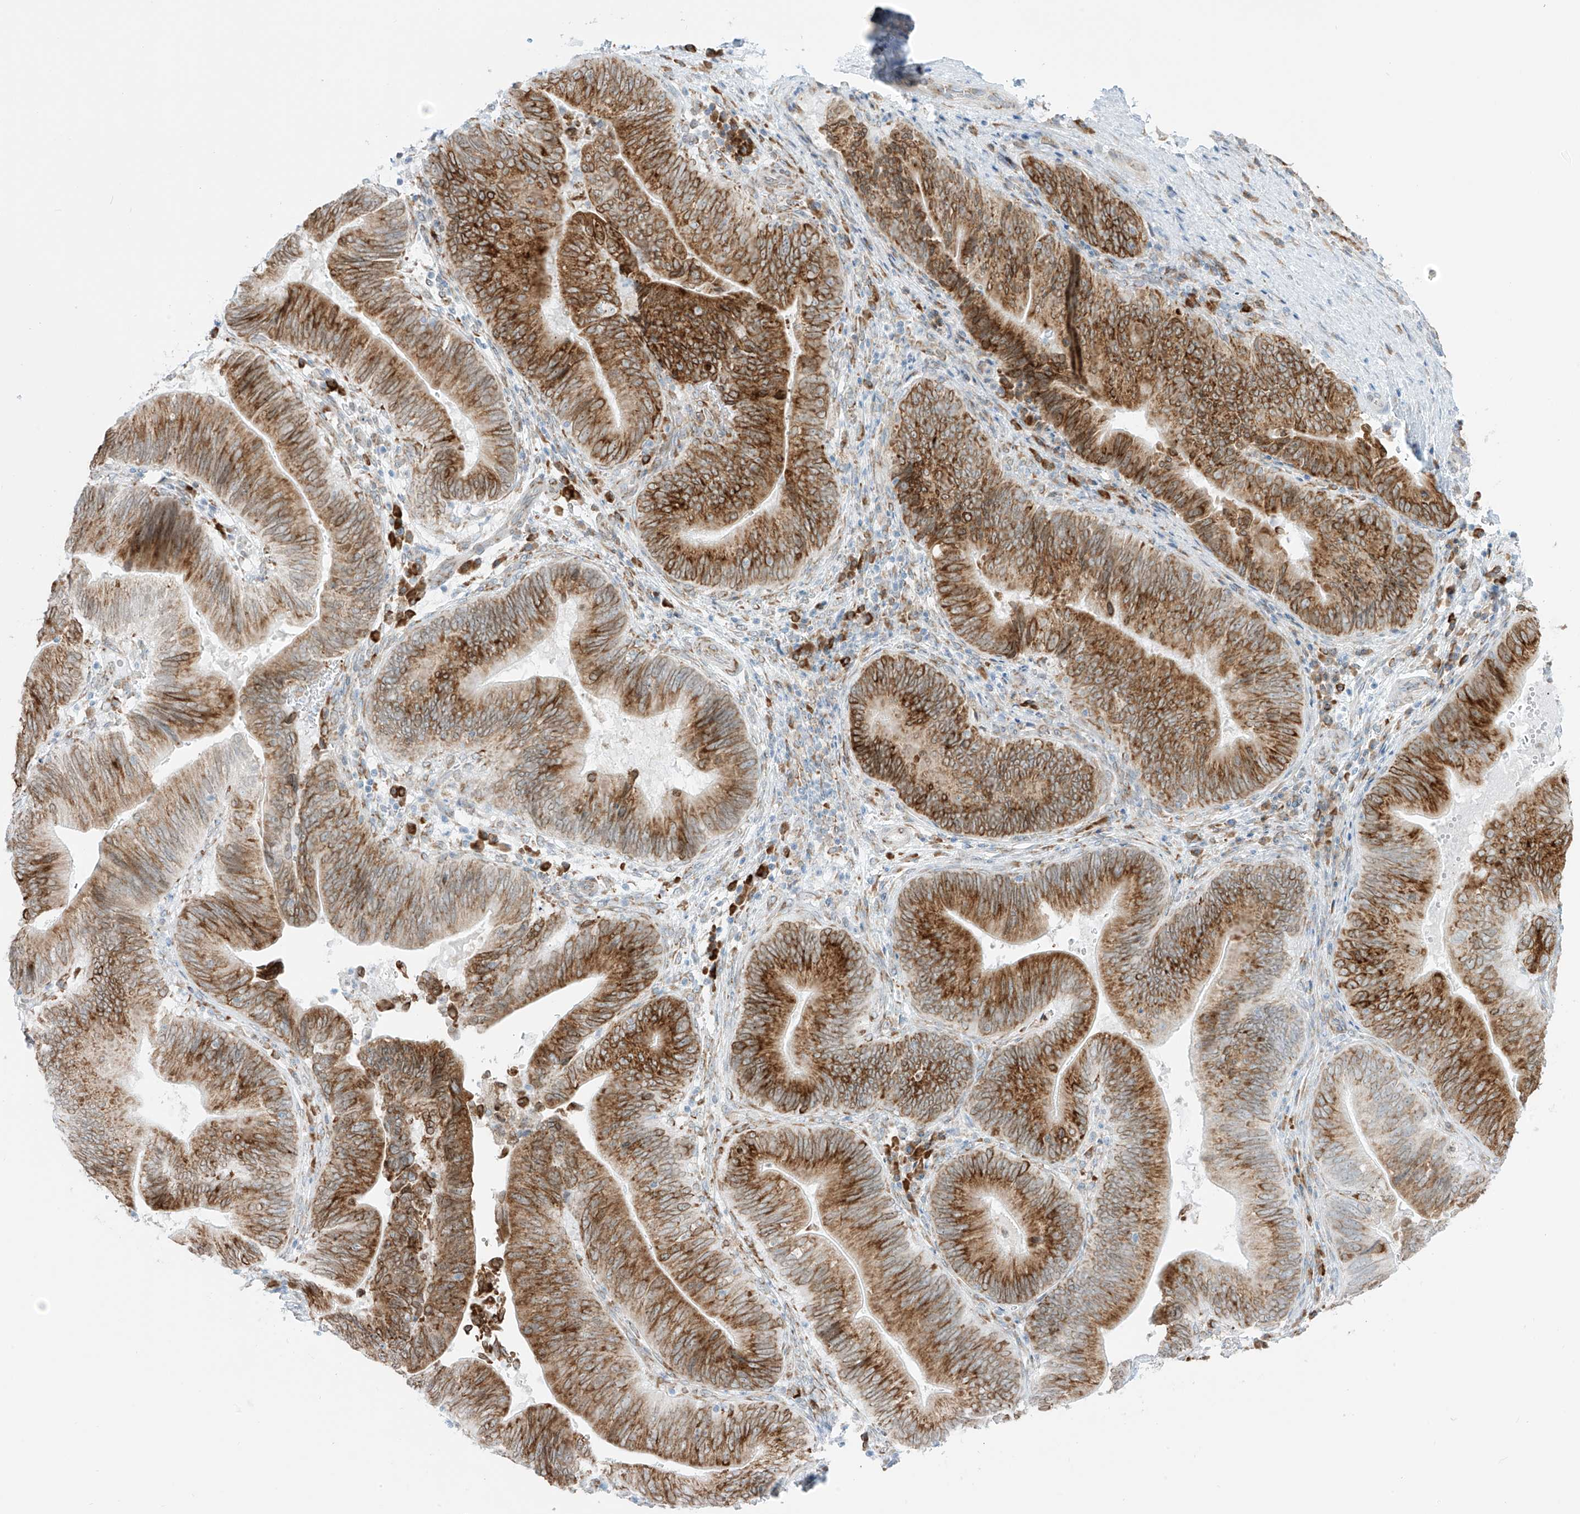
{"staining": {"intensity": "strong", "quantity": ">75%", "location": "cytoplasmic/membranous"}, "tissue": "pancreatic cancer", "cell_type": "Tumor cells", "image_type": "cancer", "snomed": [{"axis": "morphology", "description": "Adenocarcinoma, NOS"}, {"axis": "topography", "description": "Pancreas"}], "caption": "Pancreatic cancer was stained to show a protein in brown. There is high levels of strong cytoplasmic/membranous positivity in approximately >75% of tumor cells.", "gene": "LRRC59", "patient": {"sex": "male", "age": 63}}